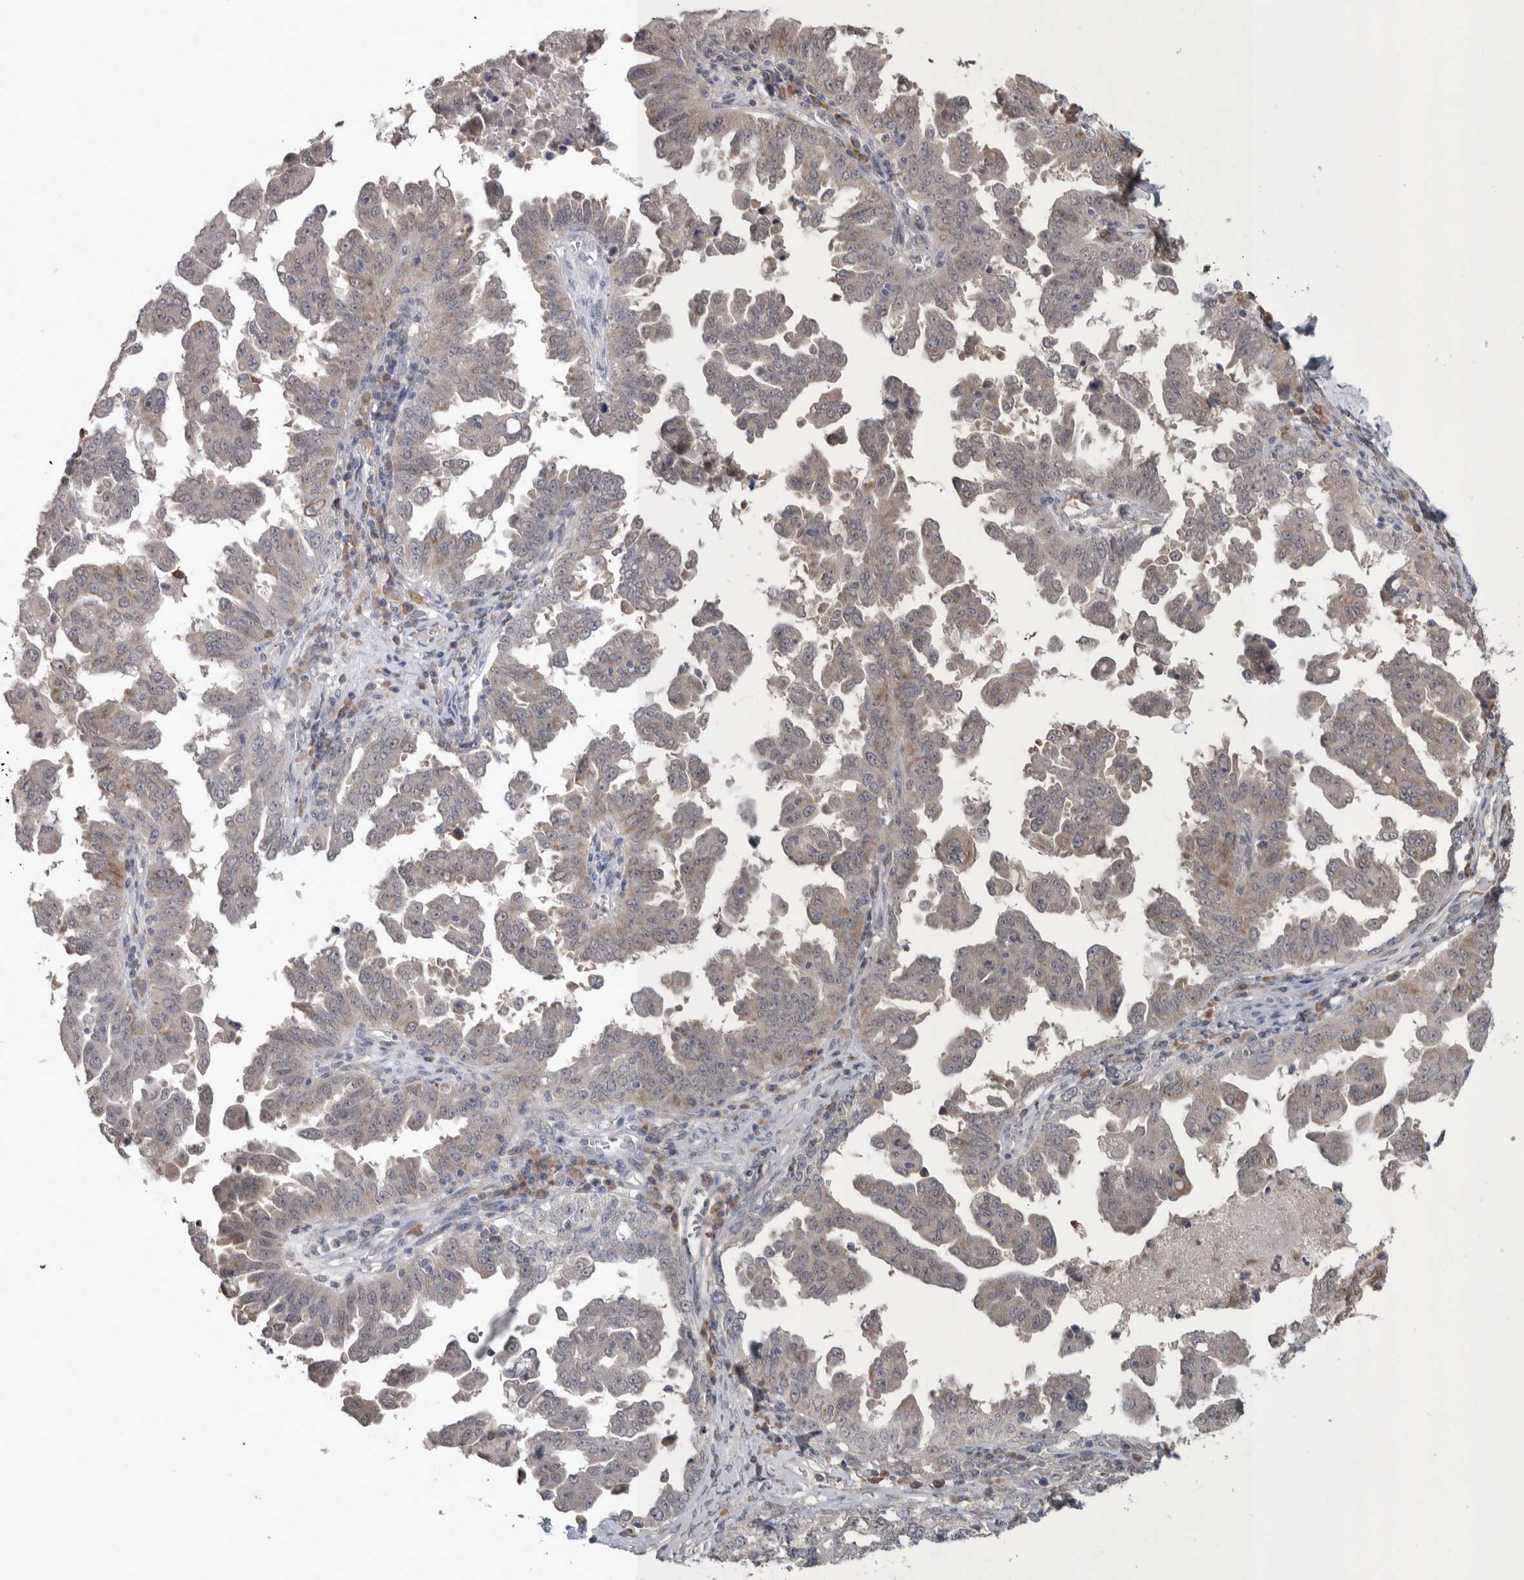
{"staining": {"intensity": "weak", "quantity": "<25%", "location": "cytoplasmic/membranous"}, "tissue": "ovarian cancer", "cell_type": "Tumor cells", "image_type": "cancer", "snomed": [{"axis": "morphology", "description": "Carcinoma, endometroid"}, {"axis": "topography", "description": "Ovary"}], "caption": "Immunohistochemical staining of human ovarian cancer exhibits no significant expression in tumor cells.", "gene": "CUL2", "patient": {"sex": "female", "age": 62}}